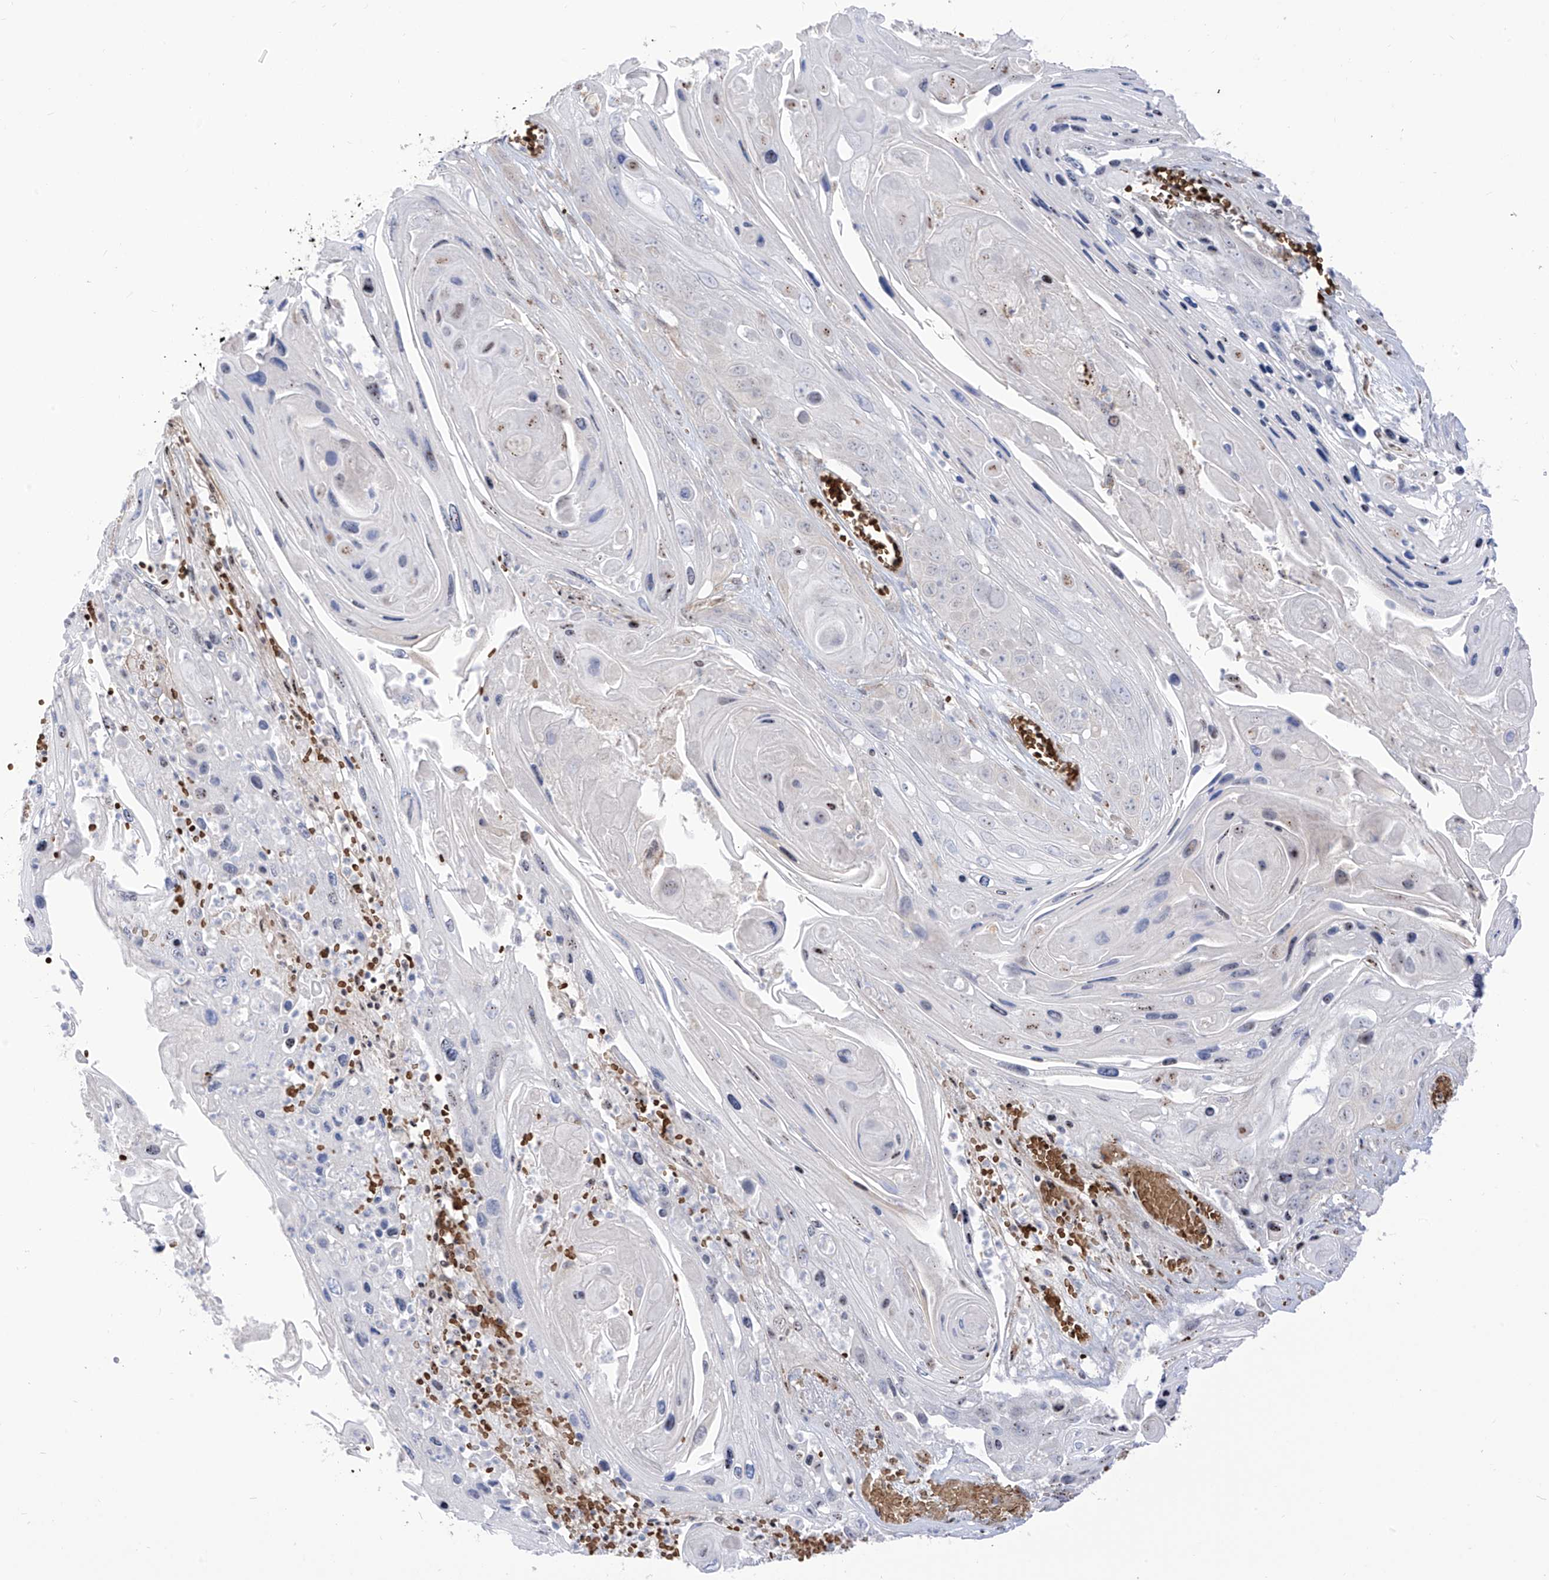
{"staining": {"intensity": "negative", "quantity": "none", "location": "none"}, "tissue": "skin cancer", "cell_type": "Tumor cells", "image_type": "cancer", "snomed": [{"axis": "morphology", "description": "Squamous cell carcinoma, NOS"}, {"axis": "topography", "description": "Skin"}], "caption": "Skin squamous cell carcinoma was stained to show a protein in brown. There is no significant positivity in tumor cells.", "gene": "ARHGEF40", "patient": {"sex": "male", "age": 55}}